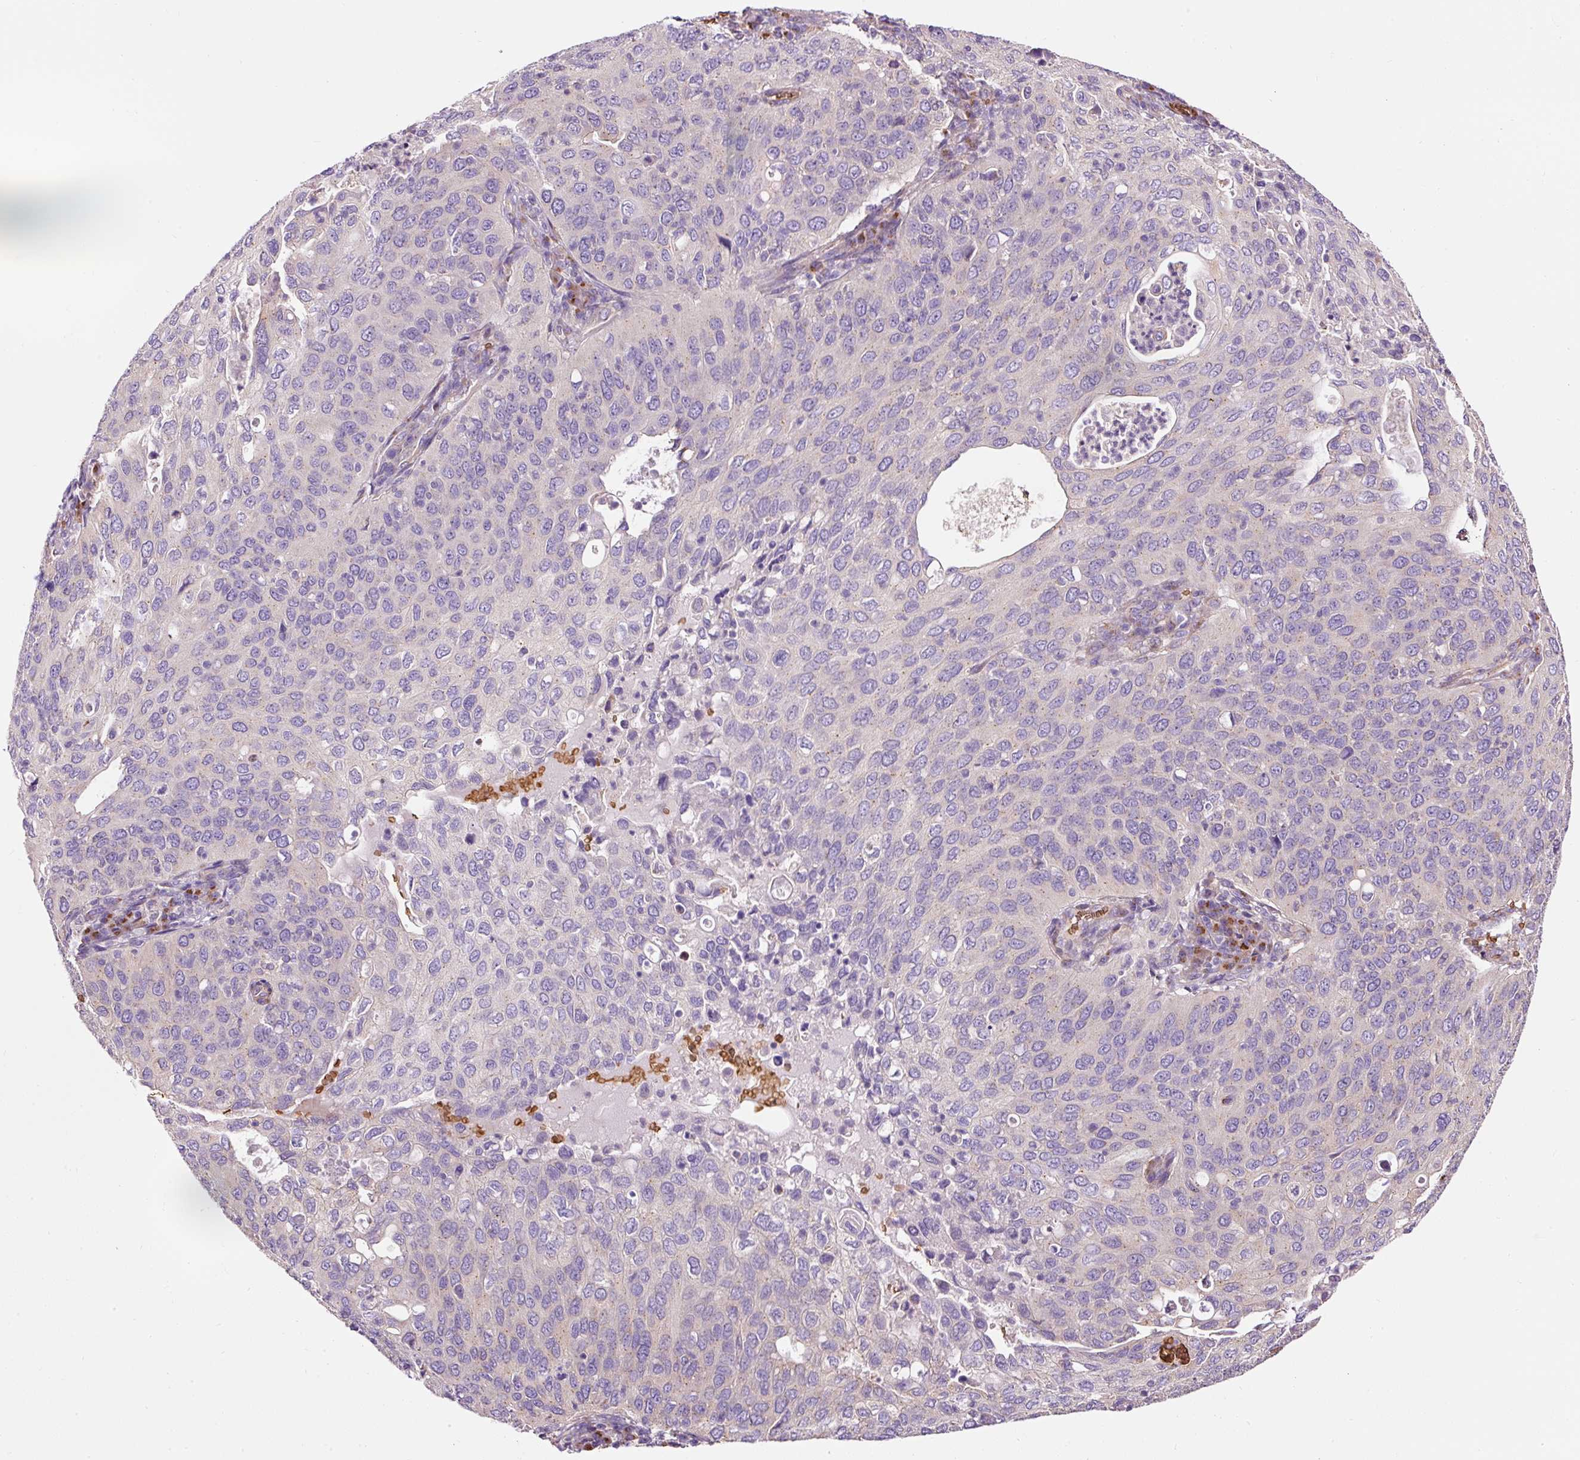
{"staining": {"intensity": "negative", "quantity": "none", "location": "none"}, "tissue": "cervical cancer", "cell_type": "Tumor cells", "image_type": "cancer", "snomed": [{"axis": "morphology", "description": "Squamous cell carcinoma, NOS"}, {"axis": "topography", "description": "Cervix"}], "caption": "IHC image of squamous cell carcinoma (cervical) stained for a protein (brown), which demonstrates no positivity in tumor cells.", "gene": "PRRC2A", "patient": {"sex": "female", "age": 36}}